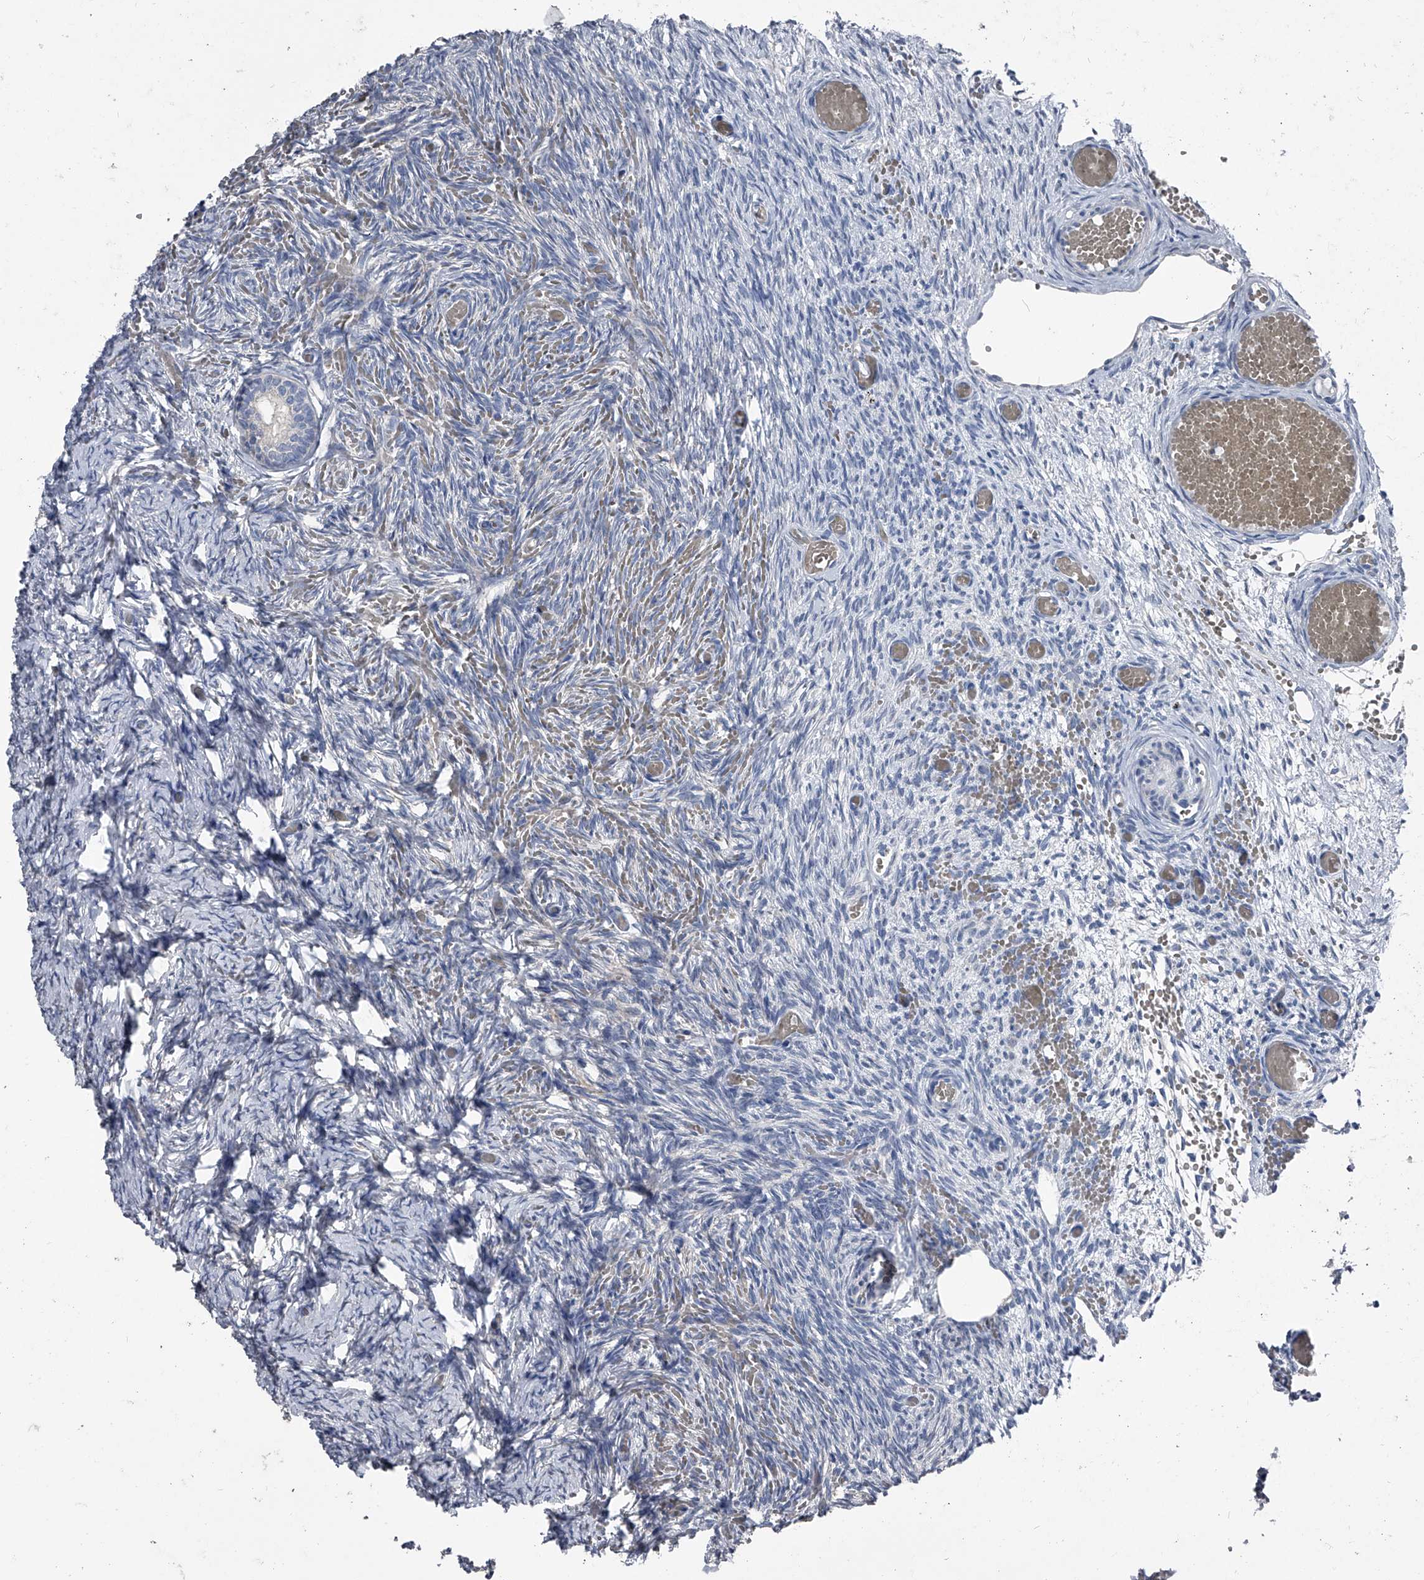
{"staining": {"intensity": "negative", "quantity": "none", "location": "none"}, "tissue": "ovary", "cell_type": "Follicle cells", "image_type": "normal", "snomed": [{"axis": "morphology", "description": "Adenocarcinoma, NOS"}, {"axis": "topography", "description": "Endometrium"}], "caption": "The micrograph exhibits no significant staining in follicle cells of ovary. The staining was performed using DAB (3,3'-diaminobenzidine) to visualize the protein expression in brown, while the nuclei were stained in blue with hematoxylin (Magnification: 20x).", "gene": "KIF13A", "patient": {"sex": "female", "age": 32}}